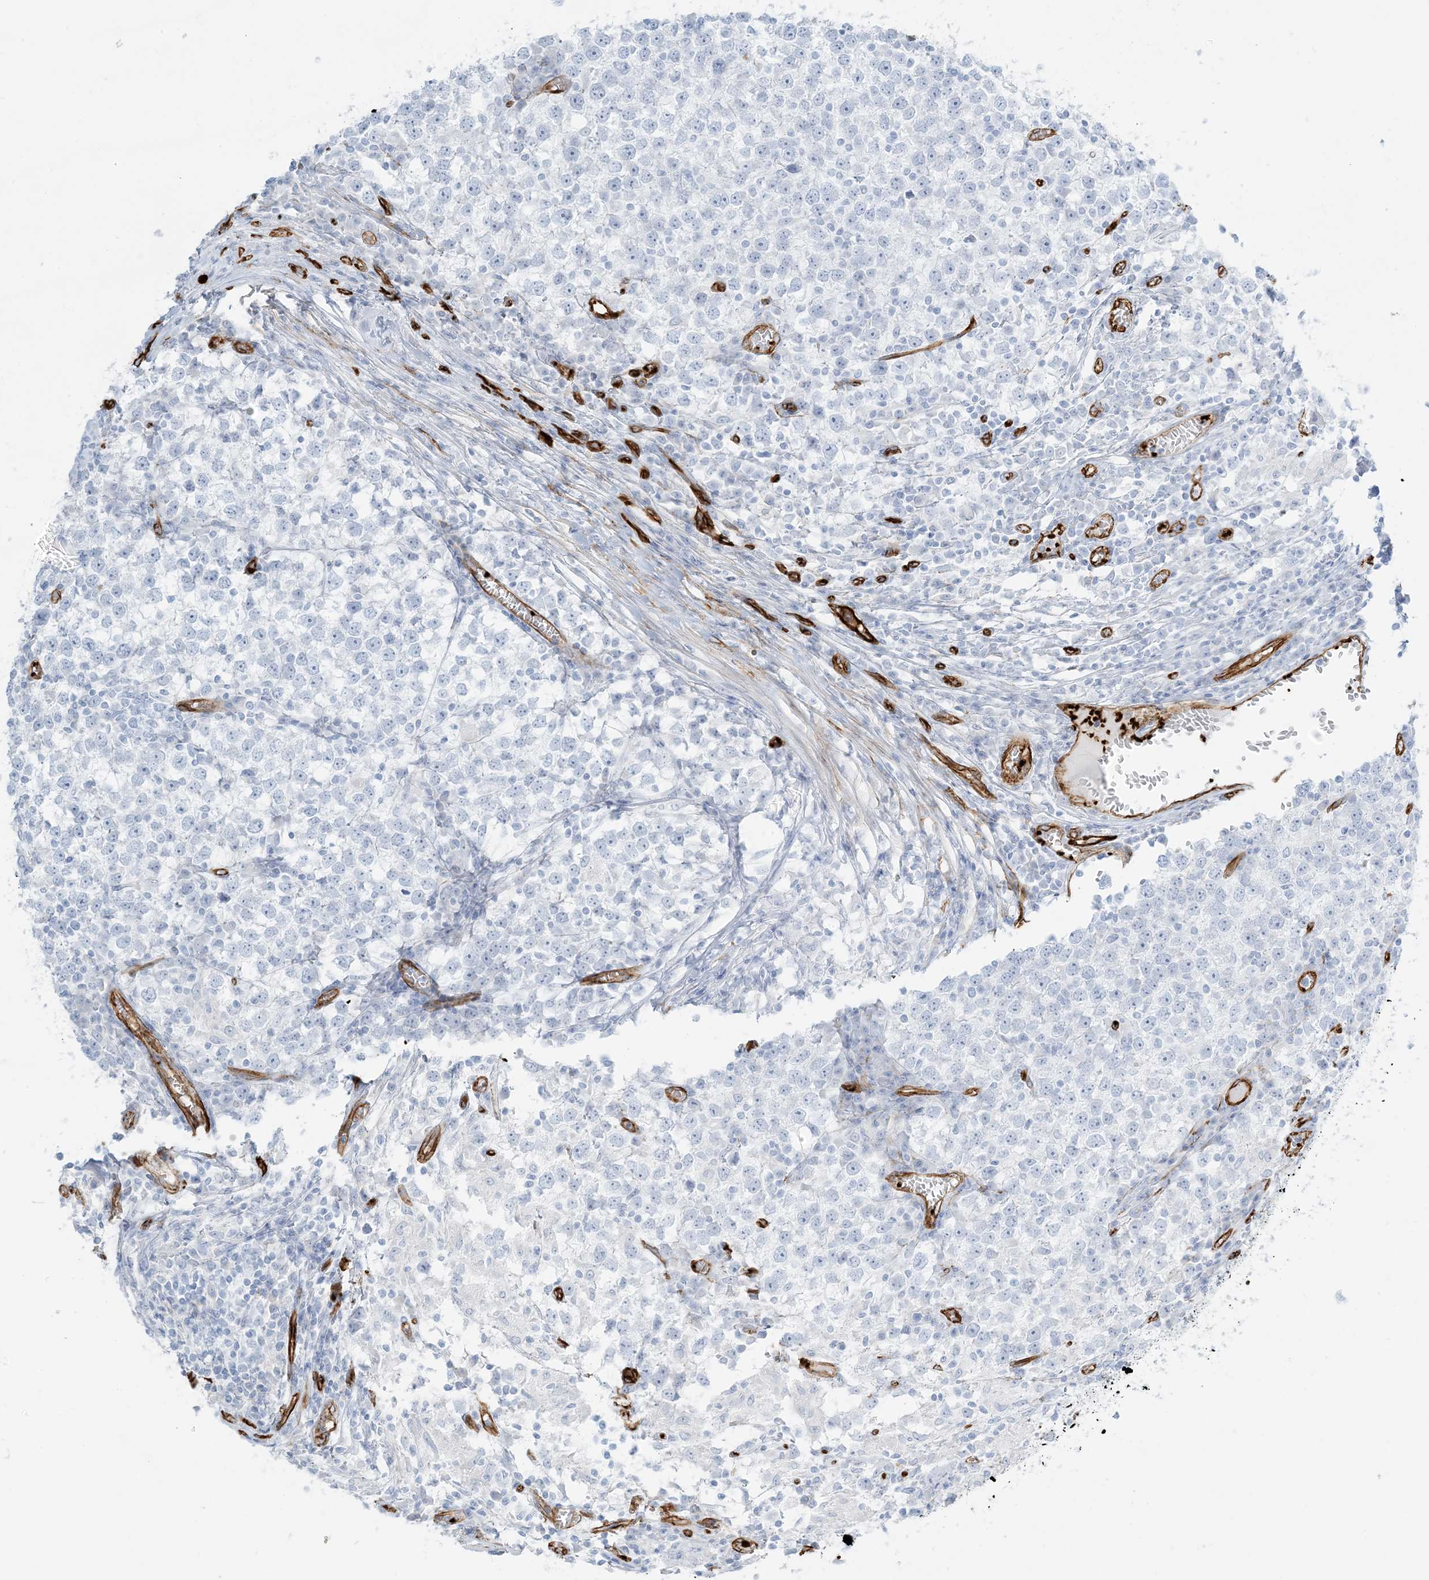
{"staining": {"intensity": "negative", "quantity": "none", "location": "none"}, "tissue": "testis cancer", "cell_type": "Tumor cells", "image_type": "cancer", "snomed": [{"axis": "morphology", "description": "Seminoma, NOS"}, {"axis": "topography", "description": "Testis"}], "caption": "Immunohistochemistry (IHC) image of neoplastic tissue: seminoma (testis) stained with DAB (3,3'-diaminobenzidine) exhibits no significant protein expression in tumor cells. (DAB (3,3'-diaminobenzidine) IHC with hematoxylin counter stain).", "gene": "EPS8L3", "patient": {"sex": "male", "age": 65}}